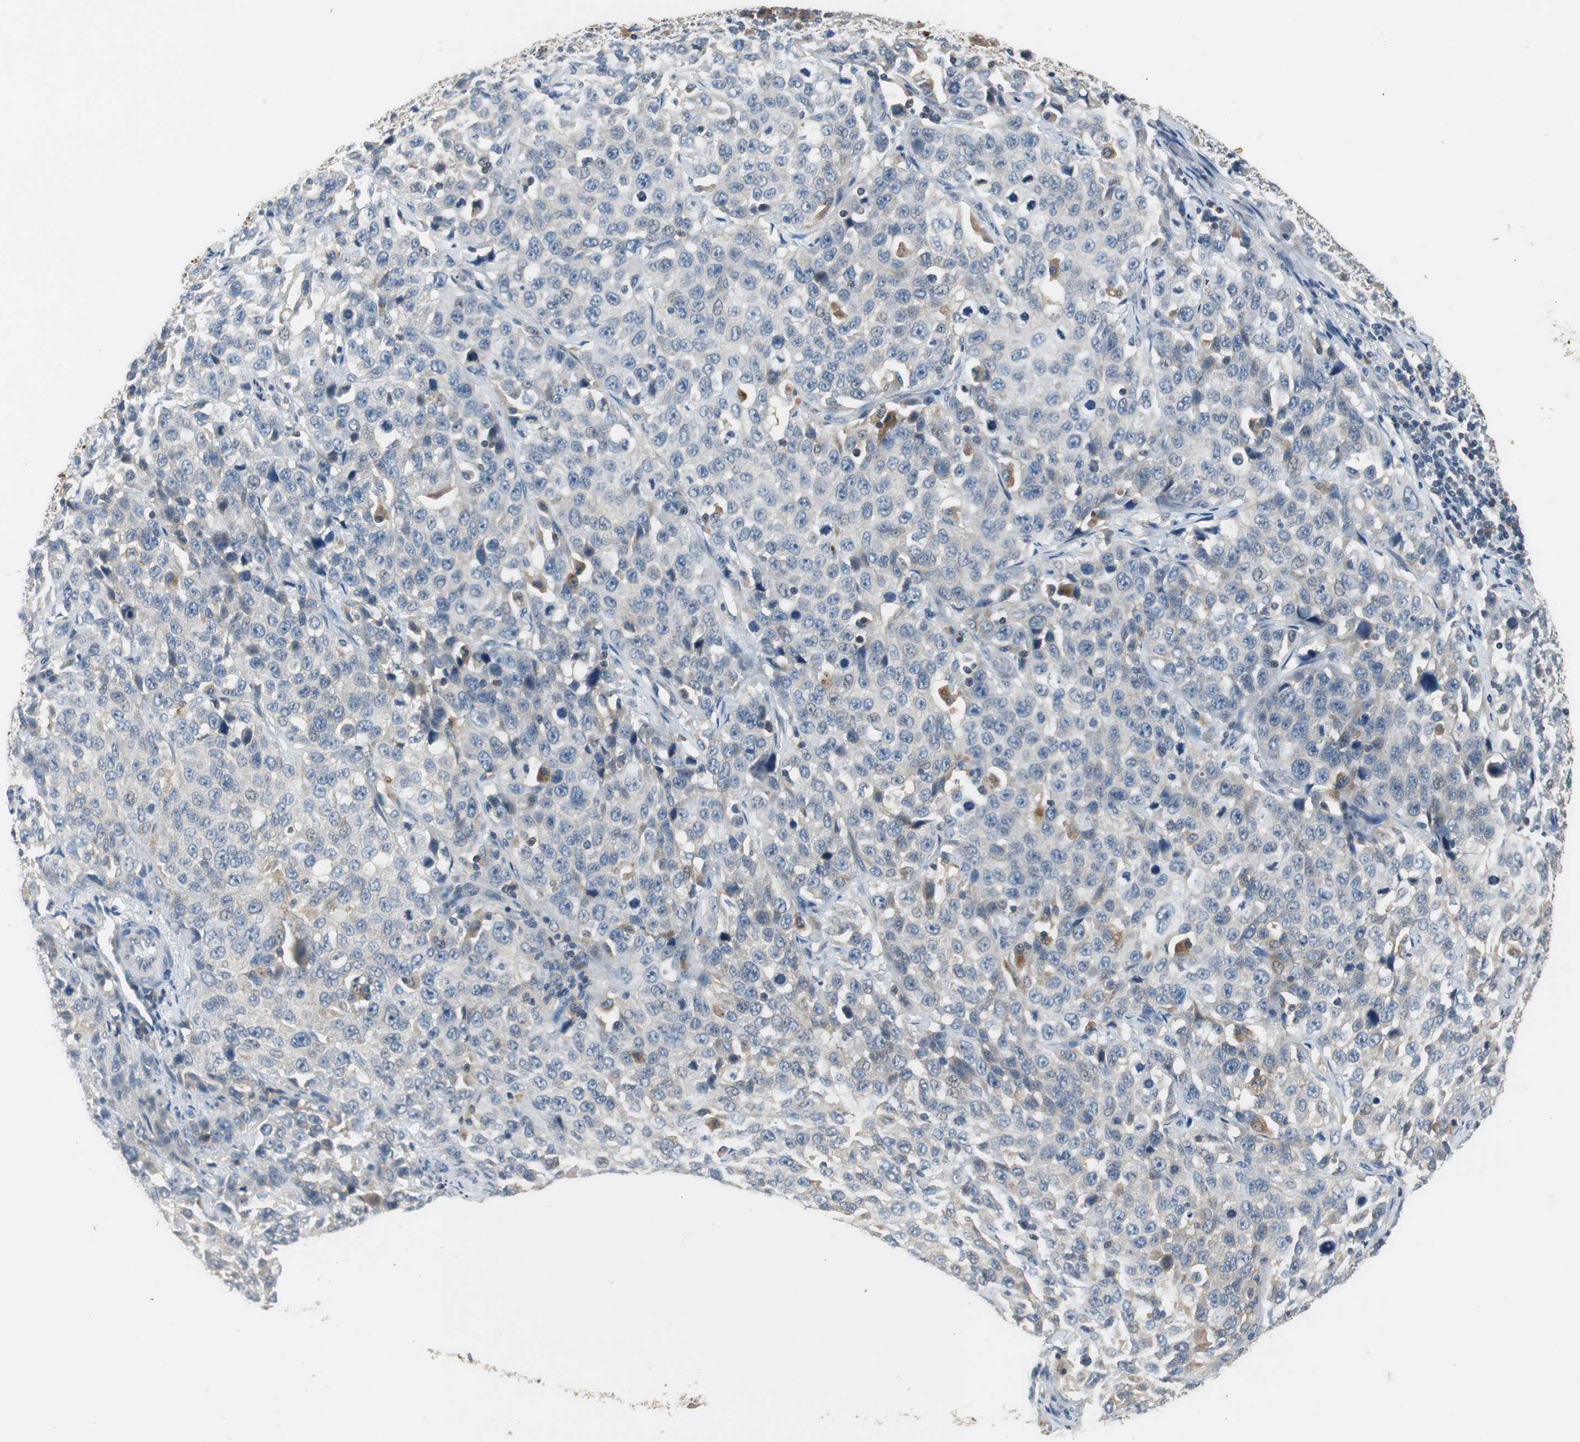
{"staining": {"intensity": "weak", "quantity": "<25%", "location": "cytoplasmic/membranous"}, "tissue": "stomach cancer", "cell_type": "Tumor cells", "image_type": "cancer", "snomed": [{"axis": "morphology", "description": "Normal tissue, NOS"}, {"axis": "morphology", "description": "Adenocarcinoma, NOS"}, {"axis": "topography", "description": "Stomach"}], "caption": "The IHC image has no significant expression in tumor cells of stomach cancer tissue.", "gene": "GLCCI1", "patient": {"sex": "male", "age": 48}}